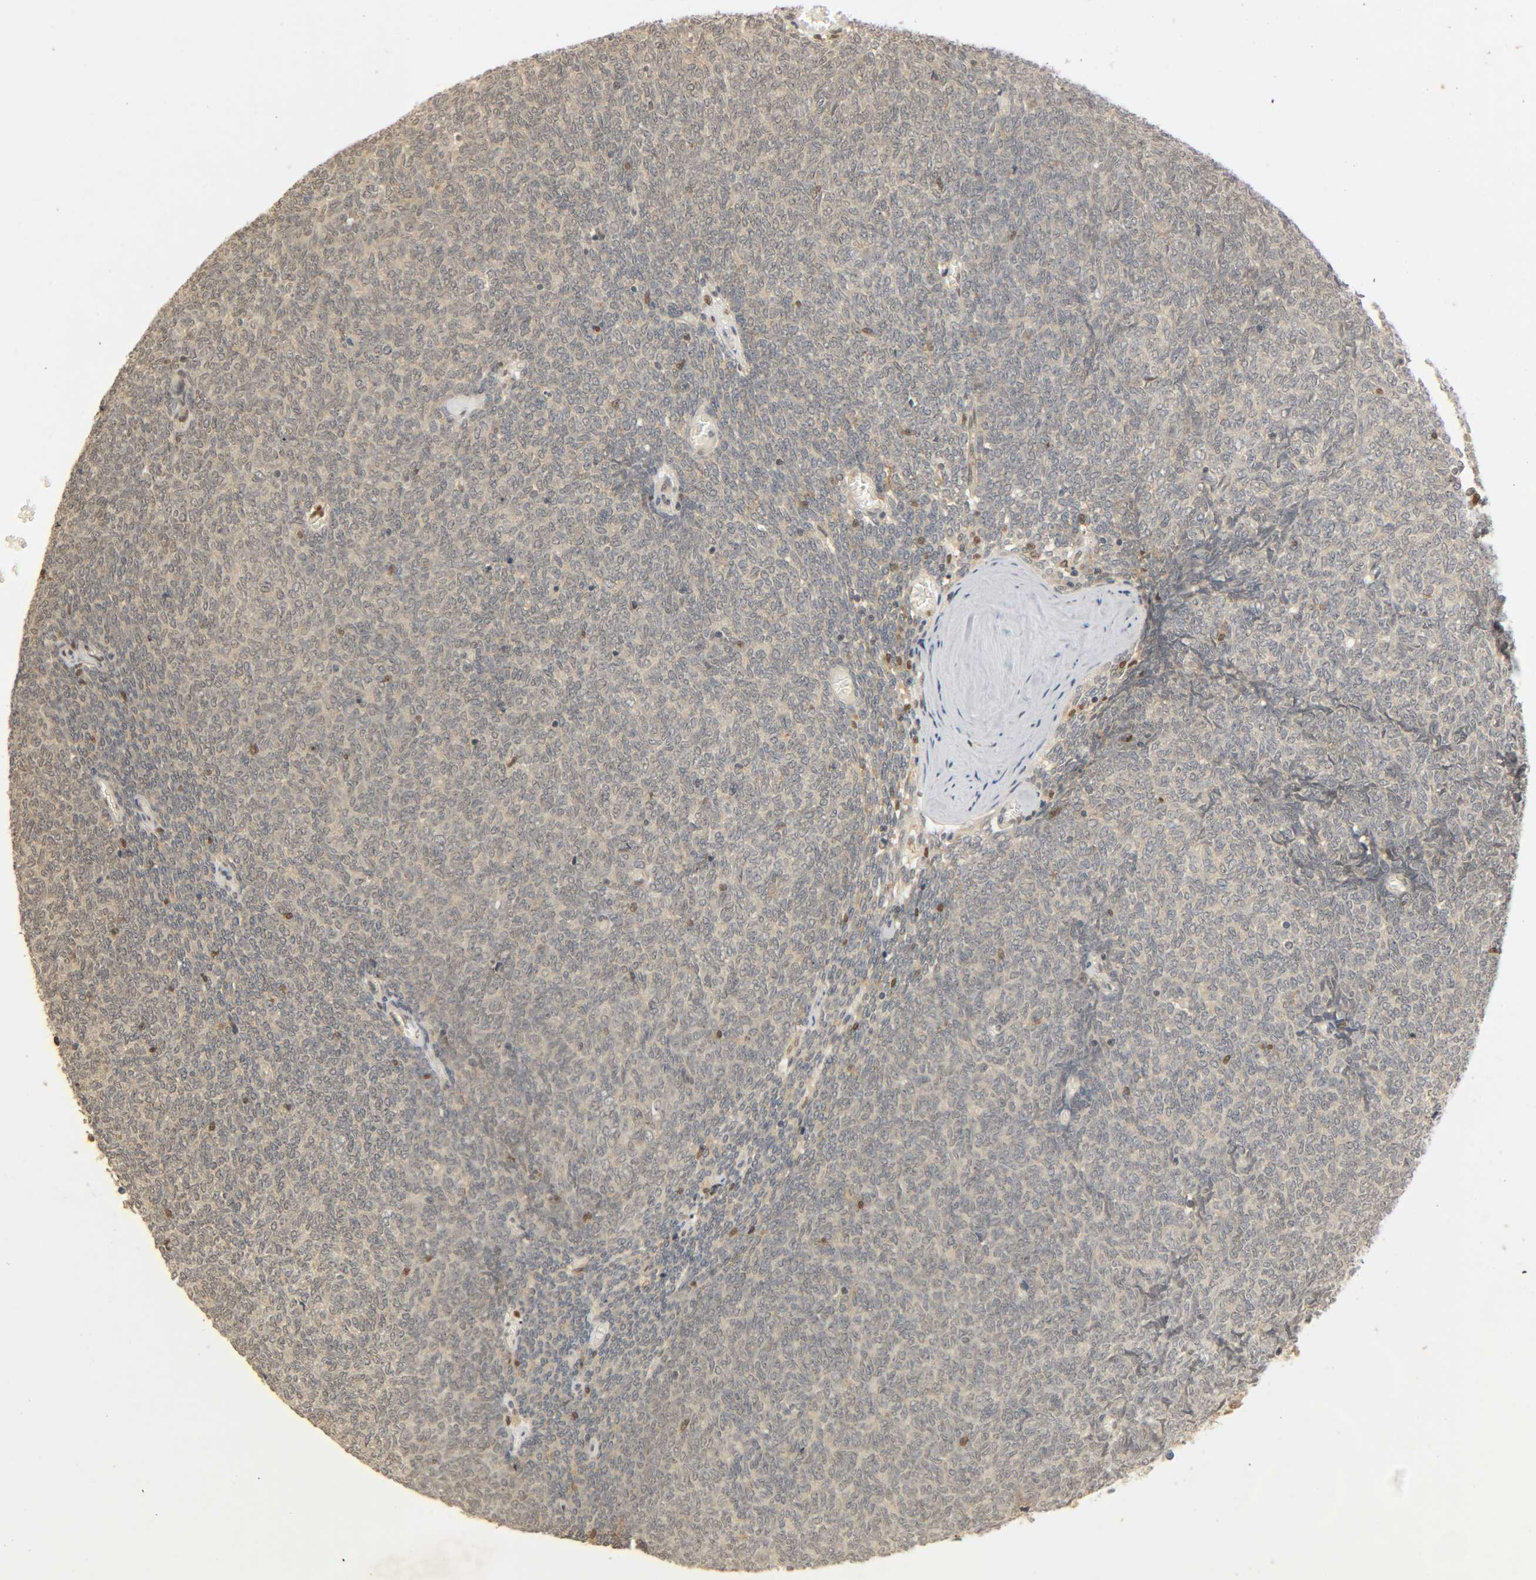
{"staining": {"intensity": "weak", "quantity": ">75%", "location": "cytoplasmic/membranous"}, "tissue": "renal cancer", "cell_type": "Tumor cells", "image_type": "cancer", "snomed": [{"axis": "morphology", "description": "Neoplasm, malignant, NOS"}, {"axis": "topography", "description": "Kidney"}], "caption": "Renal cancer stained for a protein (brown) reveals weak cytoplasmic/membranous positive staining in about >75% of tumor cells.", "gene": "ZFPM2", "patient": {"sex": "male", "age": 28}}